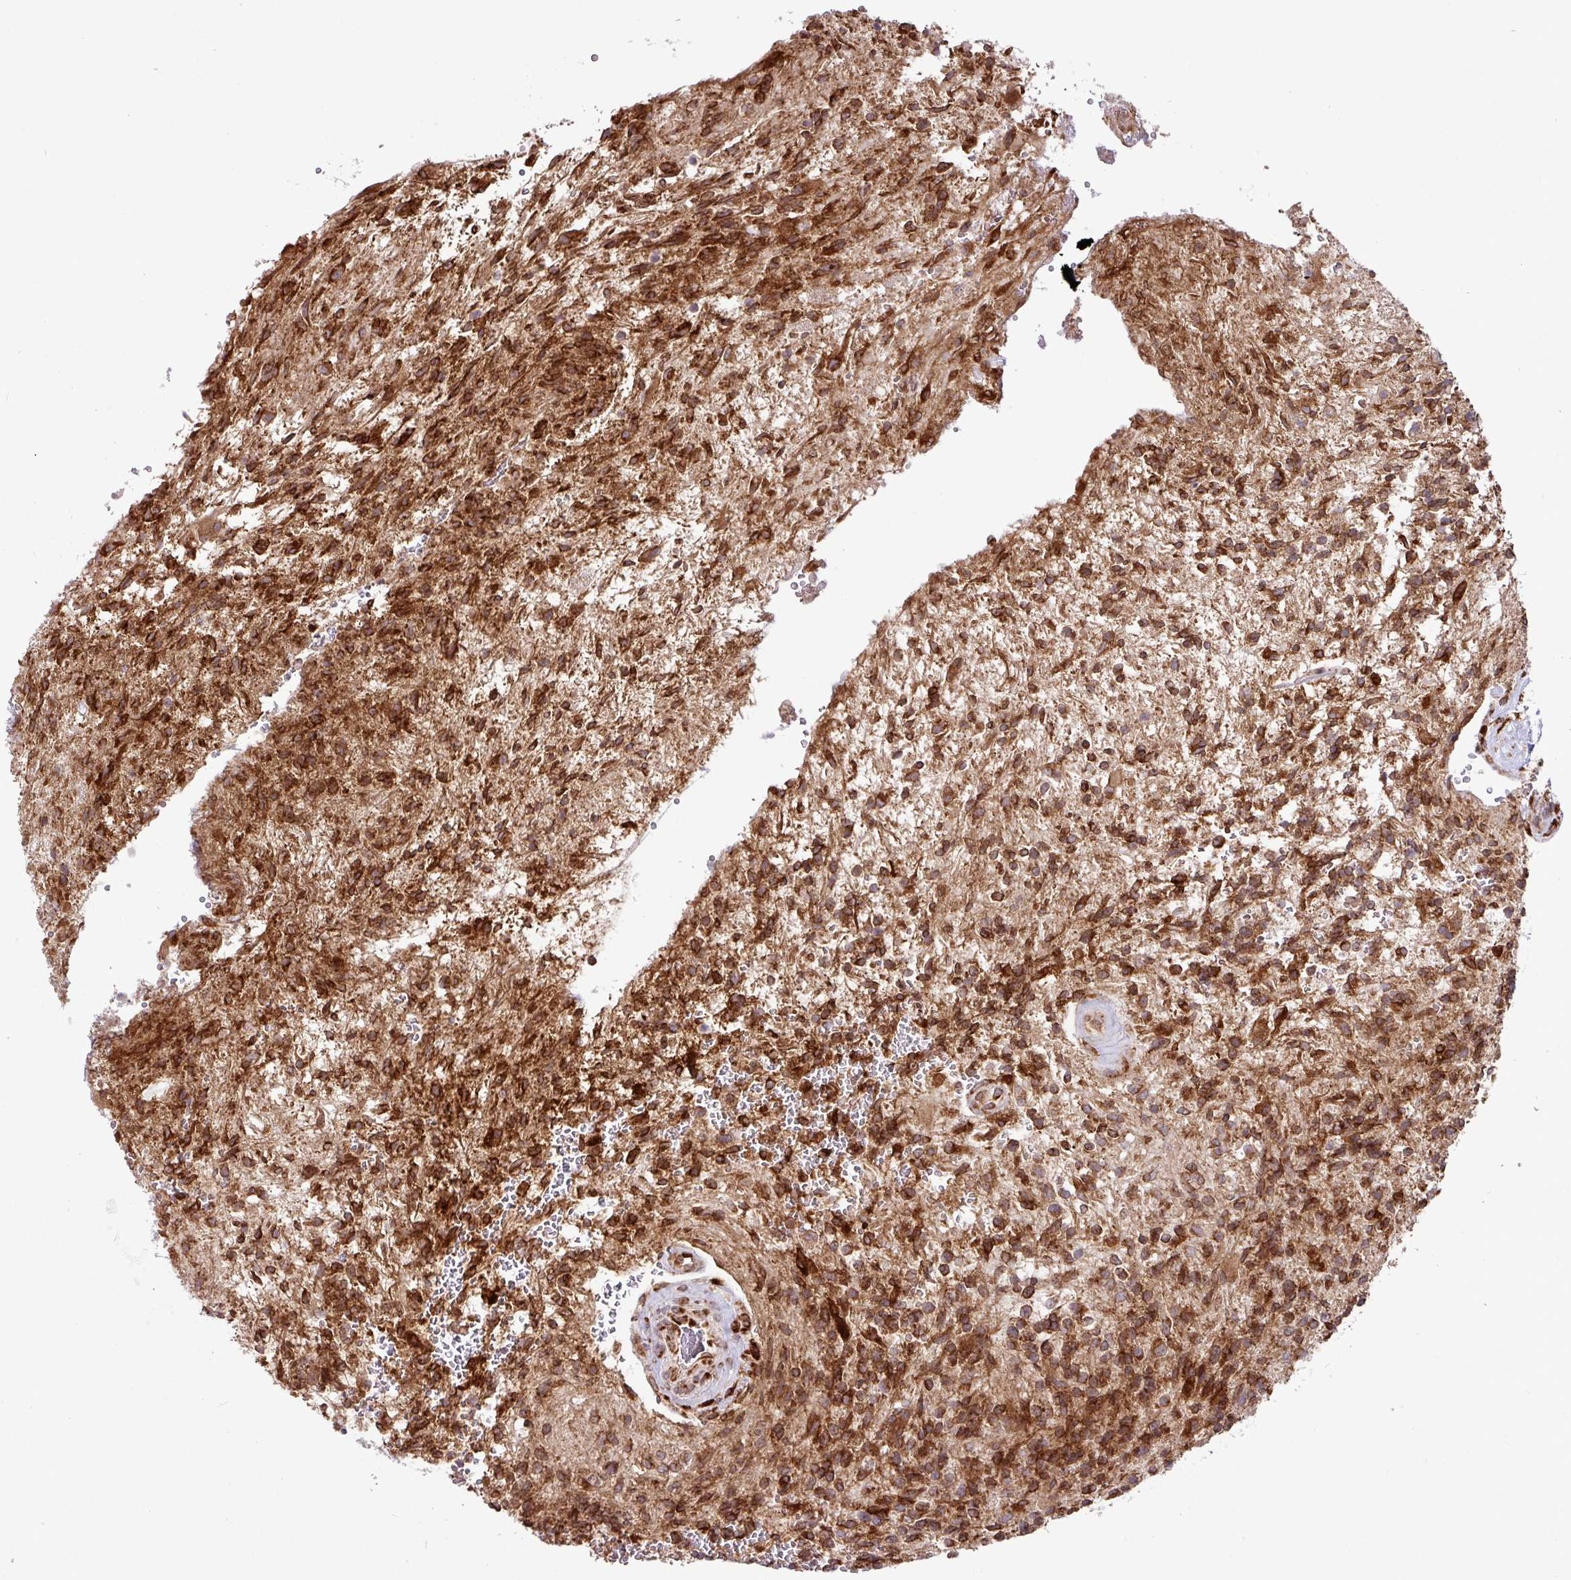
{"staining": {"intensity": "strong", "quantity": ">75%", "location": "cytoplasmic/membranous"}, "tissue": "glioma", "cell_type": "Tumor cells", "image_type": "cancer", "snomed": [{"axis": "morphology", "description": "Glioma, malignant, High grade"}, {"axis": "topography", "description": "Brain"}], "caption": "Protein analysis of high-grade glioma (malignant) tissue reveals strong cytoplasmic/membranous positivity in about >75% of tumor cells. (DAB (3,3'-diaminobenzidine) IHC, brown staining for protein, blue staining for nuclei).", "gene": "SLC39A7", "patient": {"sex": "male", "age": 56}}